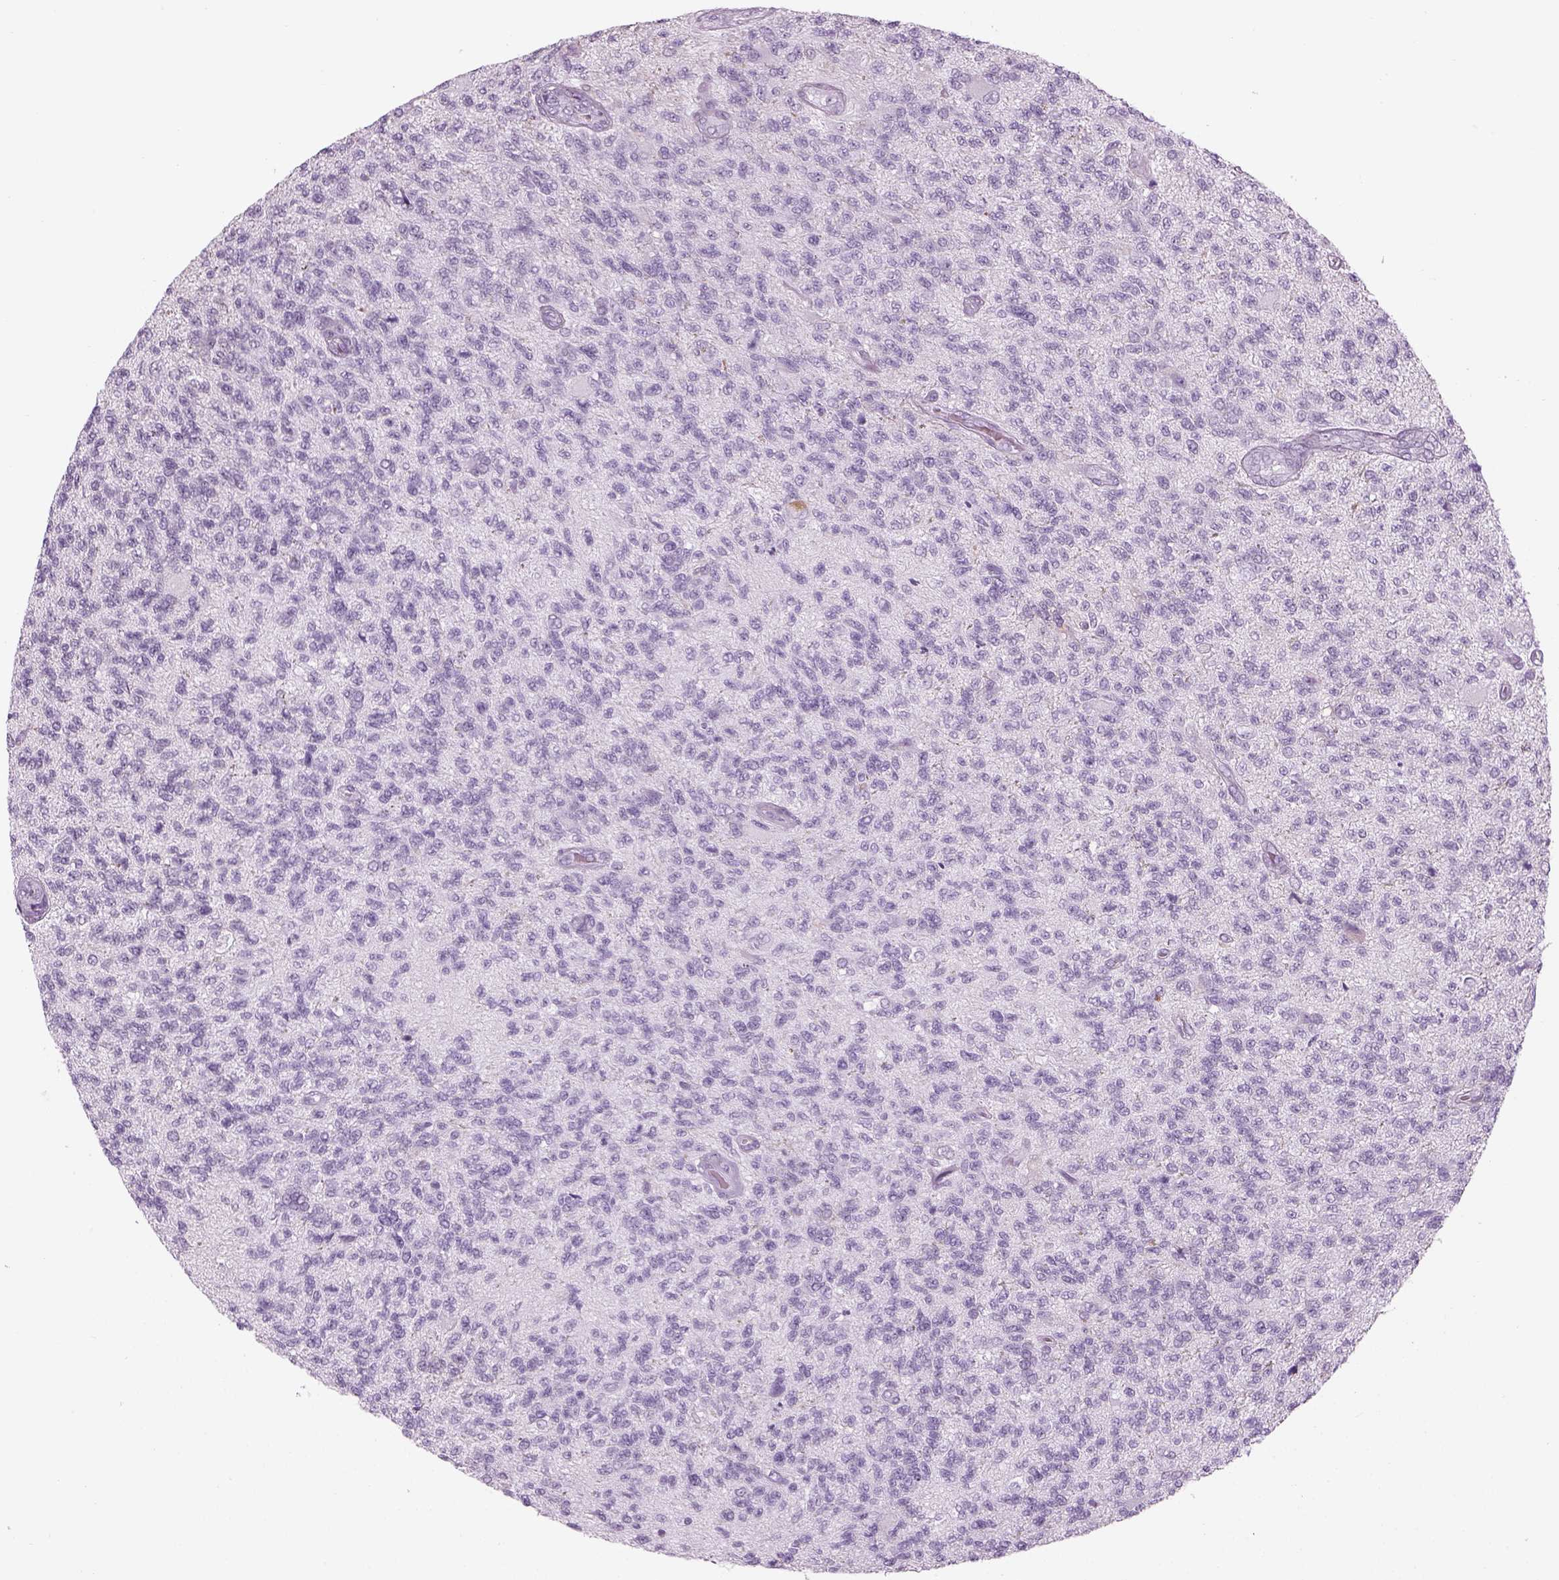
{"staining": {"intensity": "negative", "quantity": "none", "location": "none"}, "tissue": "glioma", "cell_type": "Tumor cells", "image_type": "cancer", "snomed": [{"axis": "morphology", "description": "Glioma, malignant, High grade"}, {"axis": "topography", "description": "Brain"}], "caption": "DAB (3,3'-diaminobenzidine) immunohistochemical staining of glioma displays no significant positivity in tumor cells.", "gene": "SAG", "patient": {"sex": "male", "age": 56}}